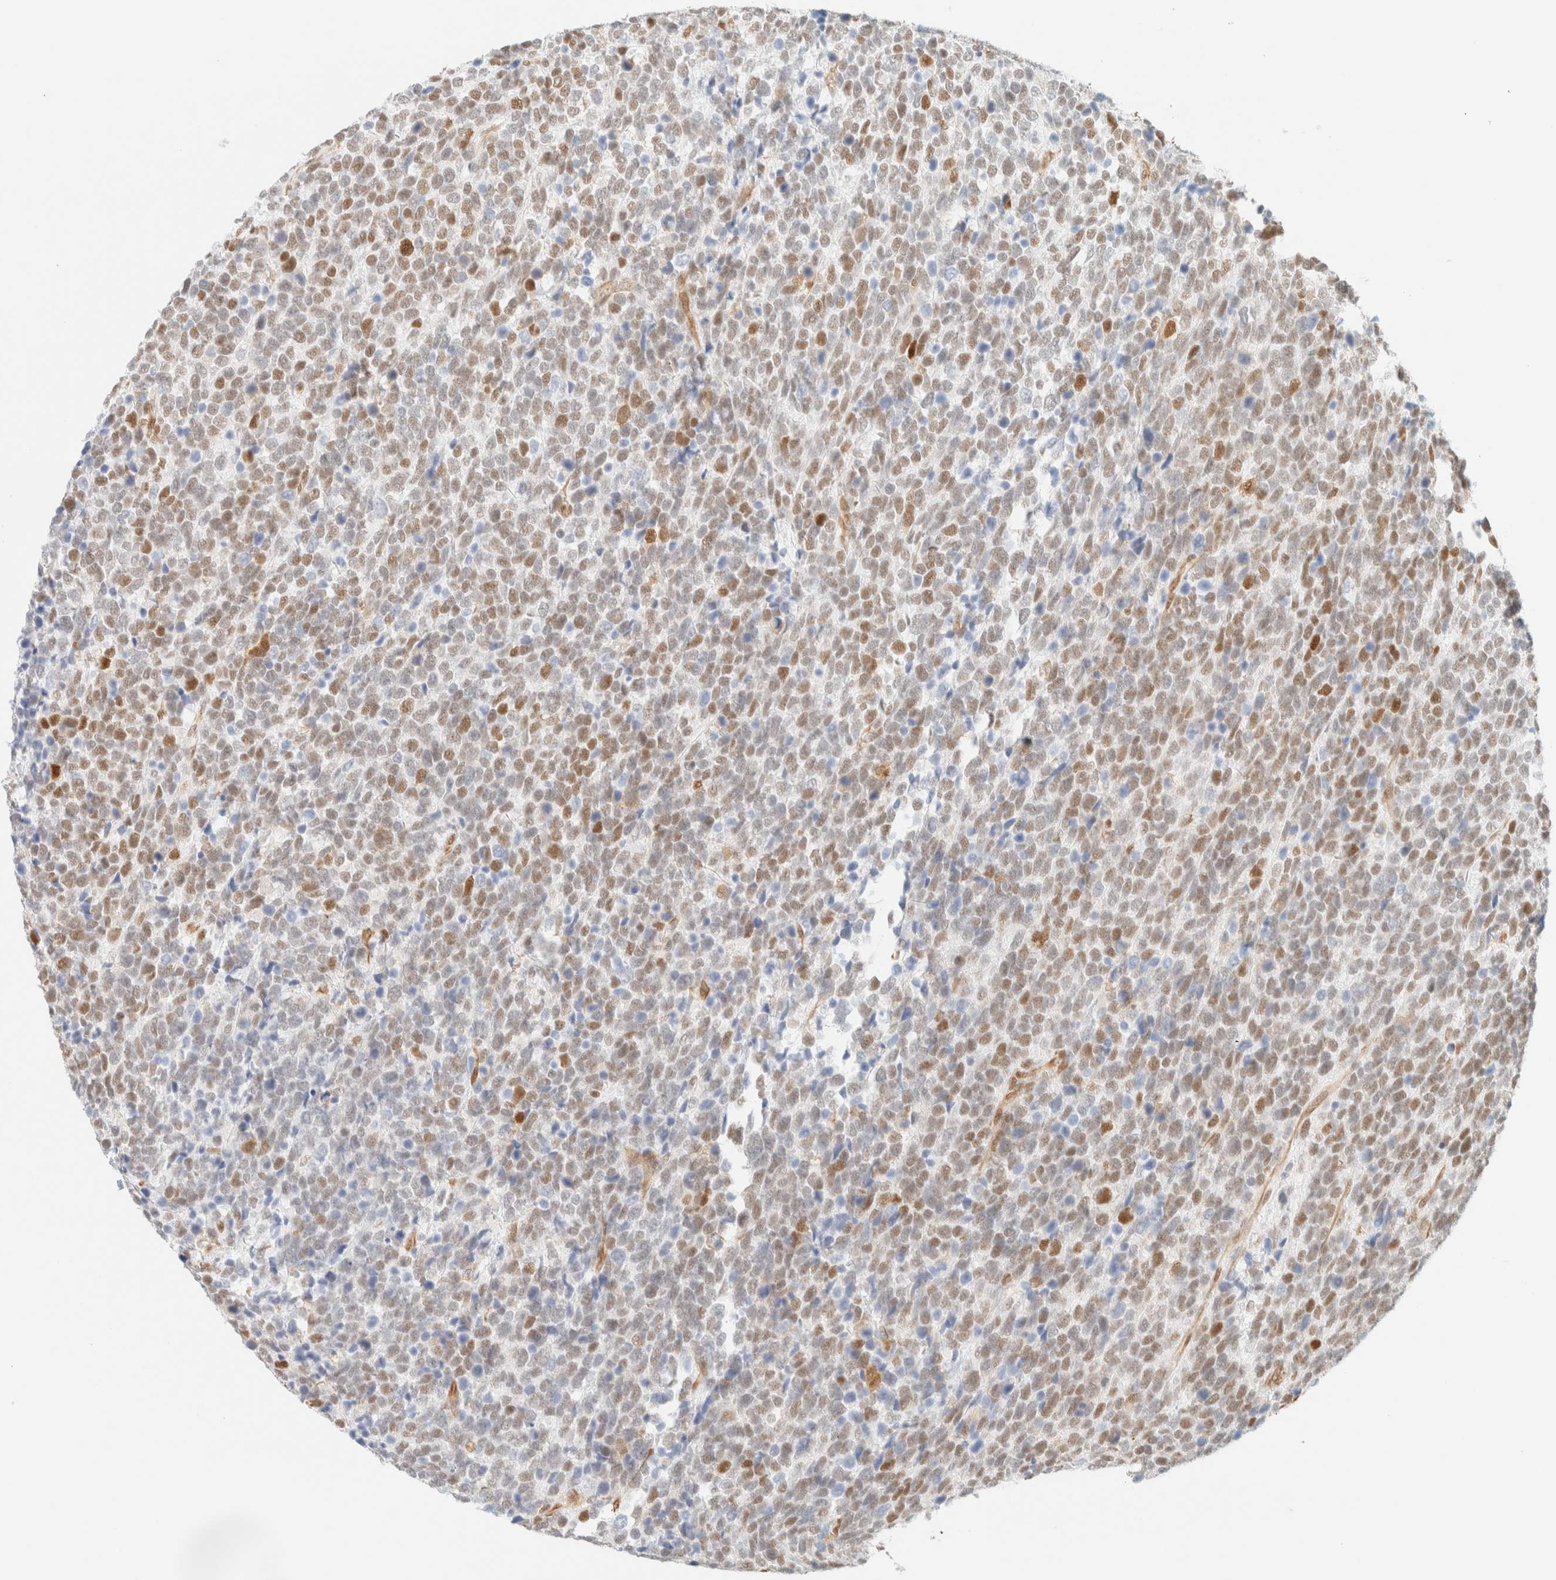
{"staining": {"intensity": "moderate", "quantity": "25%-75%", "location": "nuclear"}, "tissue": "urothelial cancer", "cell_type": "Tumor cells", "image_type": "cancer", "snomed": [{"axis": "morphology", "description": "Urothelial carcinoma, High grade"}, {"axis": "topography", "description": "Urinary bladder"}], "caption": "Tumor cells exhibit medium levels of moderate nuclear staining in about 25%-75% of cells in human urothelial cancer.", "gene": "ZSCAN18", "patient": {"sex": "female", "age": 82}}